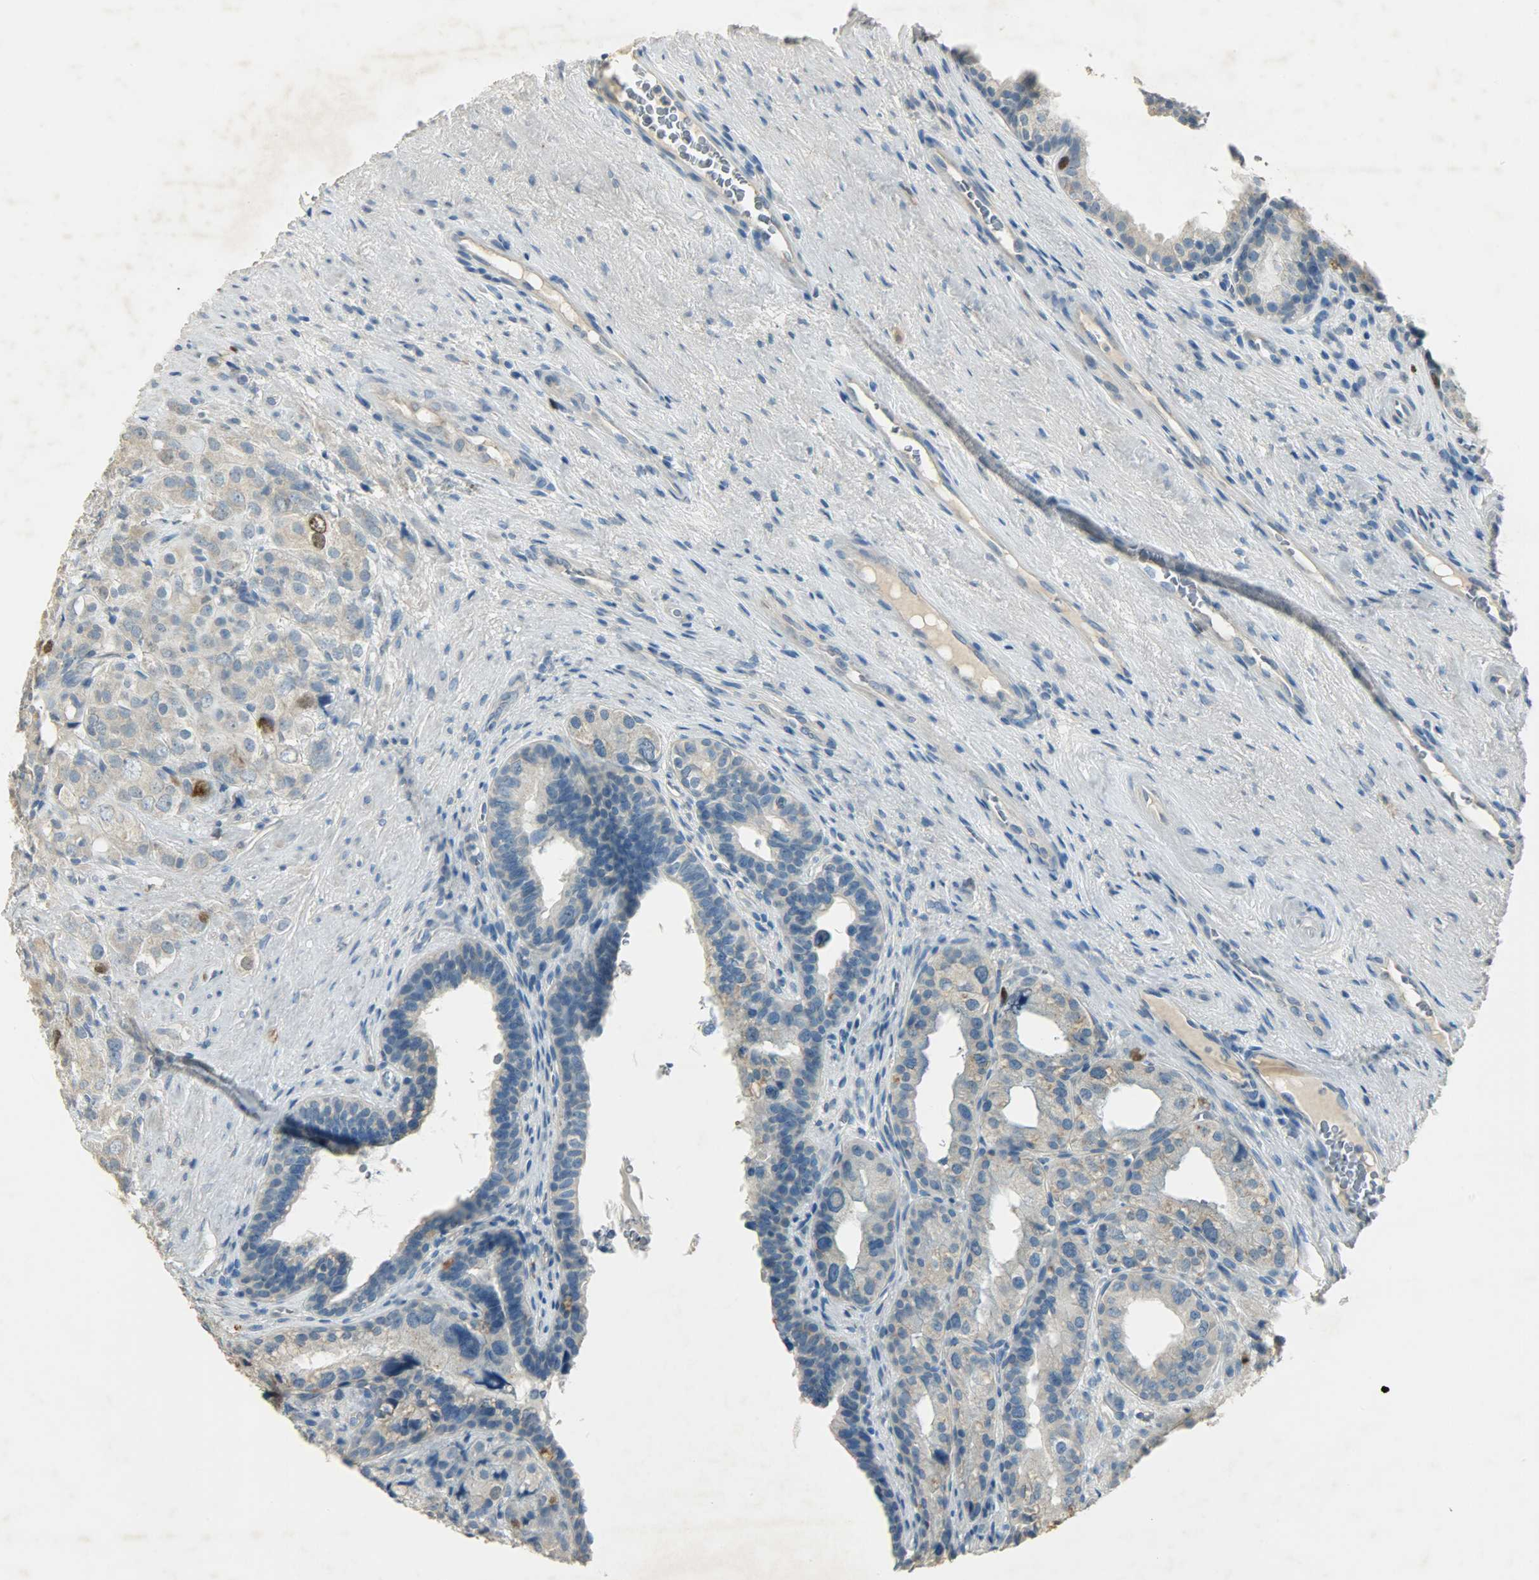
{"staining": {"intensity": "strong", "quantity": "<25%", "location": "cytoplasmic/membranous,nuclear"}, "tissue": "prostate cancer", "cell_type": "Tumor cells", "image_type": "cancer", "snomed": [{"axis": "morphology", "description": "Adenocarcinoma, High grade"}, {"axis": "topography", "description": "Prostate"}], "caption": "Immunohistochemistry (IHC) of adenocarcinoma (high-grade) (prostate) shows medium levels of strong cytoplasmic/membranous and nuclear staining in approximately <25% of tumor cells. Ihc stains the protein of interest in brown and the nuclei are stained blue.", "gene": "TPX2", "patient": {"sex": "male", "age": 68}}